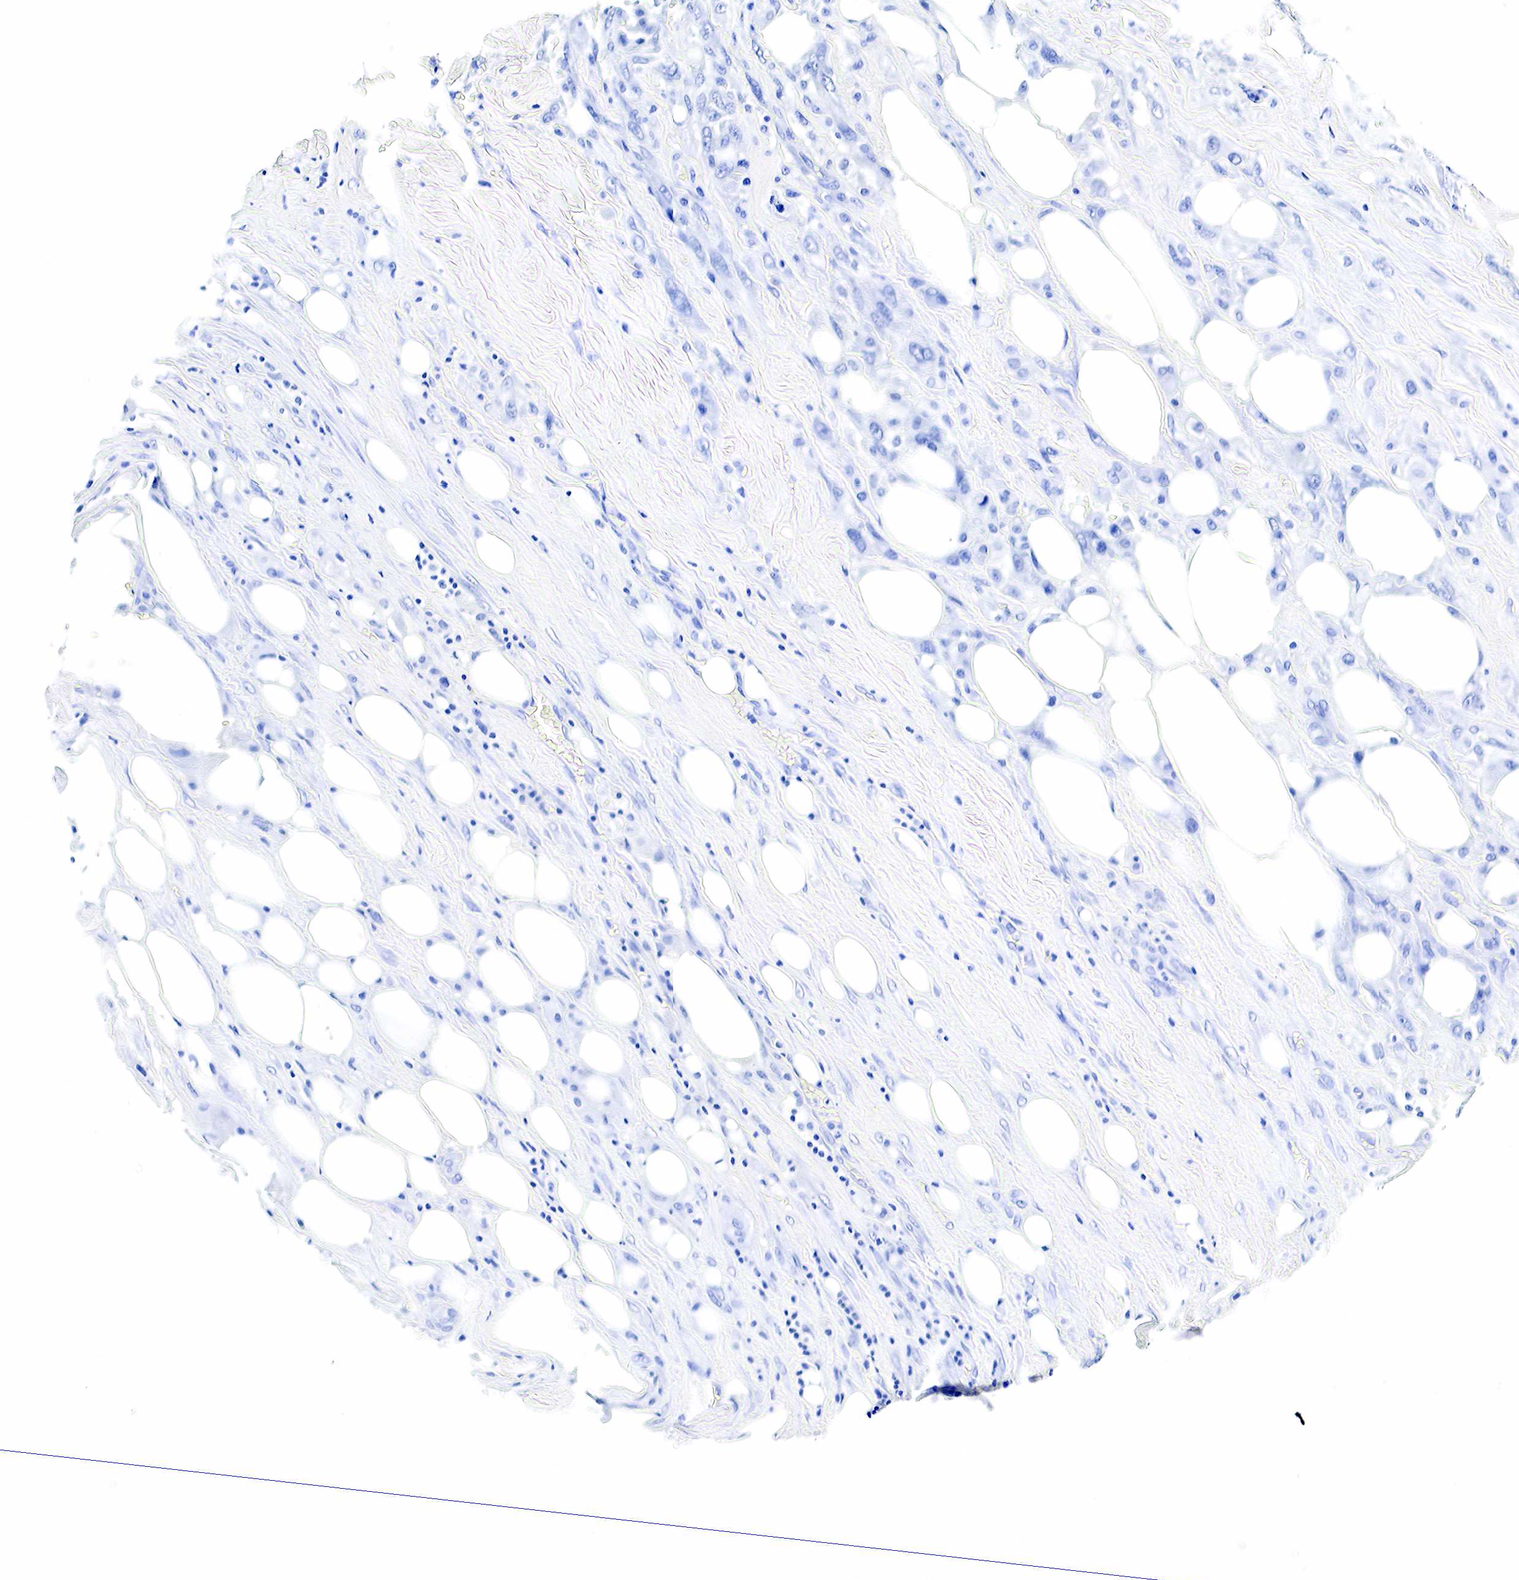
{"staining": {"intensity": "negative", "quantity": "none", "location": "none"}, "tissue": "breast cancer", "cell_type": "Tumor cells", "image_type": "cancer", "snomed": [{"axis": "morphology", "description": "Neoplasm, malignant, NOS"}, {"axis": "topography", "description": "Breast"}], "caption": "A photomicrograph of human neoplasm (malignant) (breast) is negative for staining in tumor cells. (Stains: DAB immunohistochemistry with hematoxylin counter stain, Microscopy: brightfield microscopy at high magnification).", "gene": "GAST", "patient": {"sex": "female", "age": 50}}